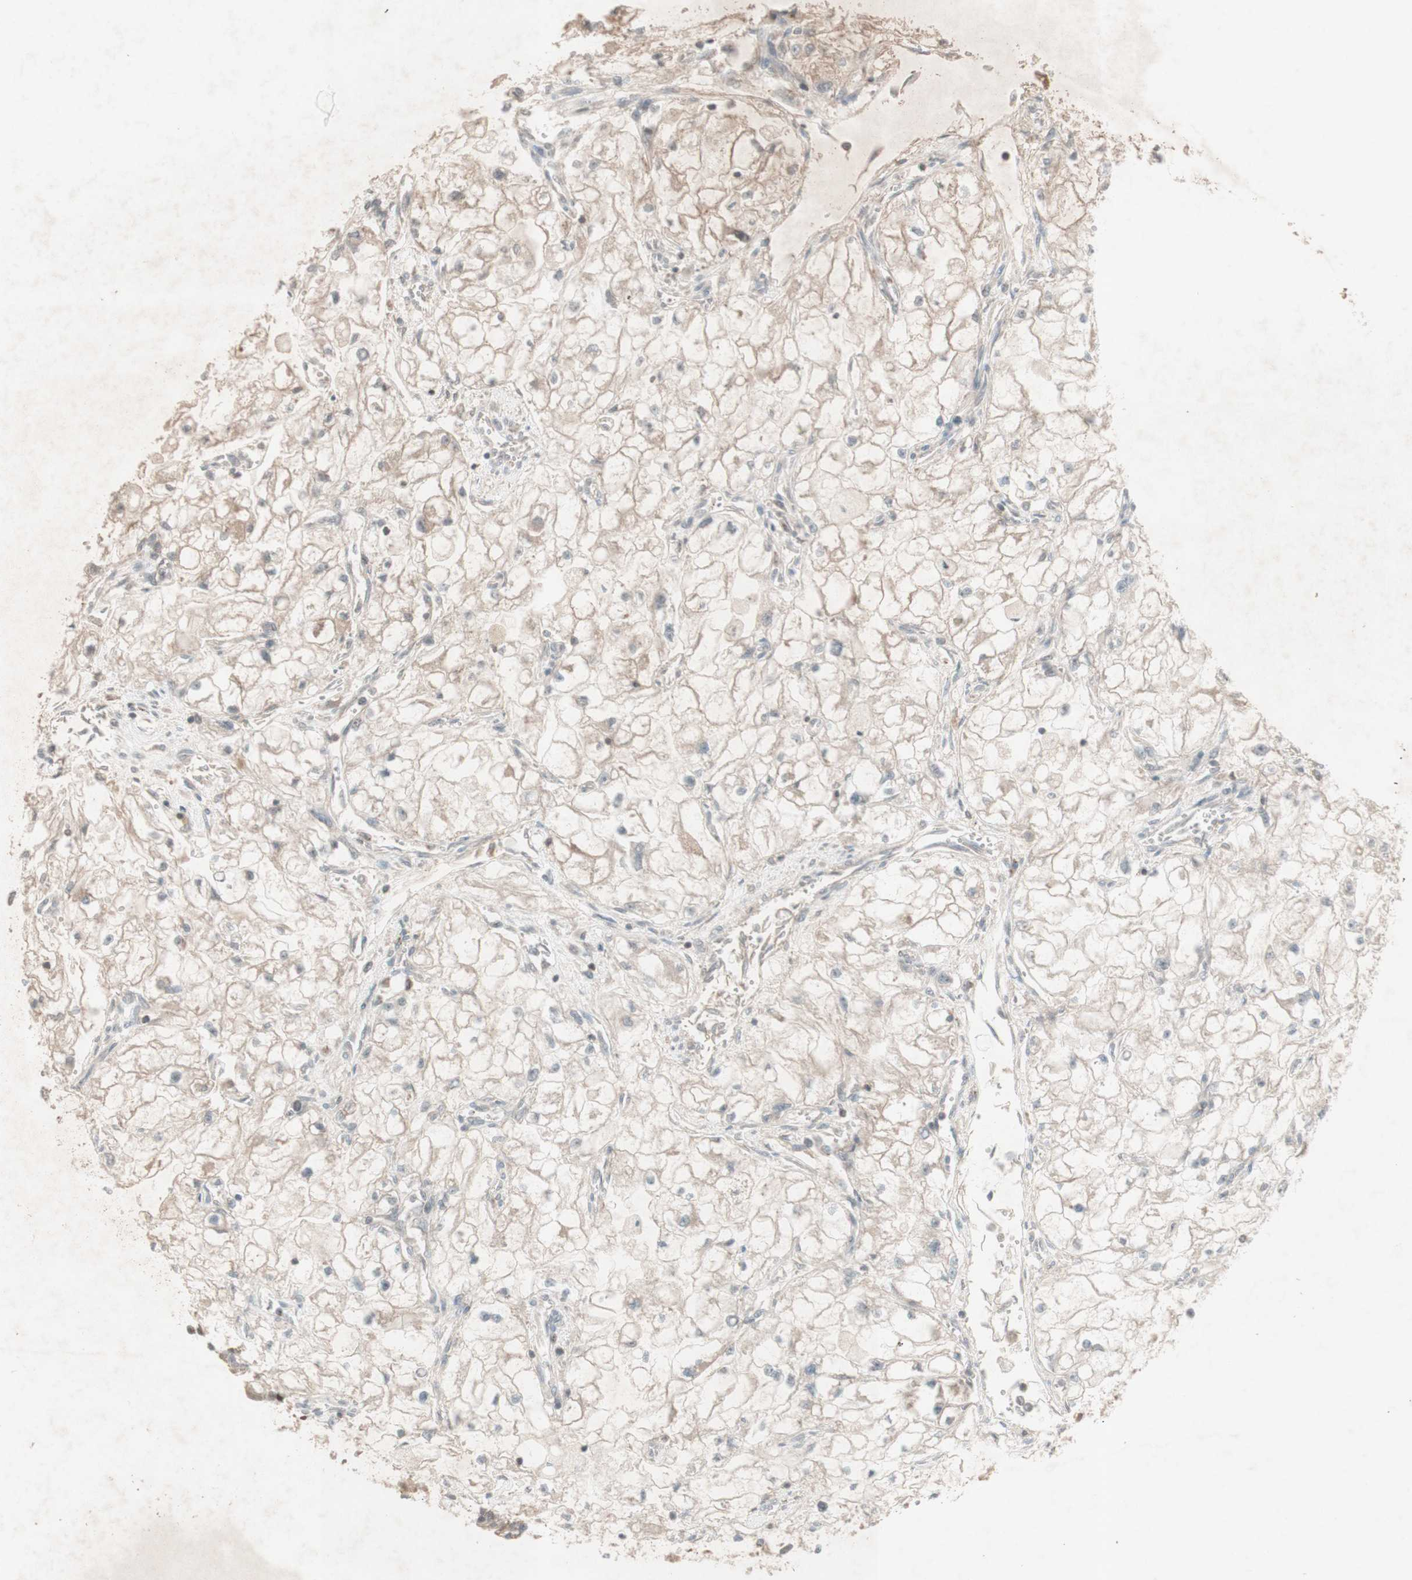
{"staining": {"intensity": "negative", "quantity": "none", "location": "none"}, "tissue": "renal cancer", "cell_type": "Tumor cells", "image_type": "cancer", "snomed": [{"axis": "morphology", "description": "Adenocarcinoma, NOS"}, {"axis": "topography", "description": "Kidney"}], "caption": "A high-resolution micrograph shows IHC staining of renal adenocarcinoma, which exhibits no significant staining in tumor cells.", "gene": "MSH6", "patient": {"sex": "female", "age": 70}}